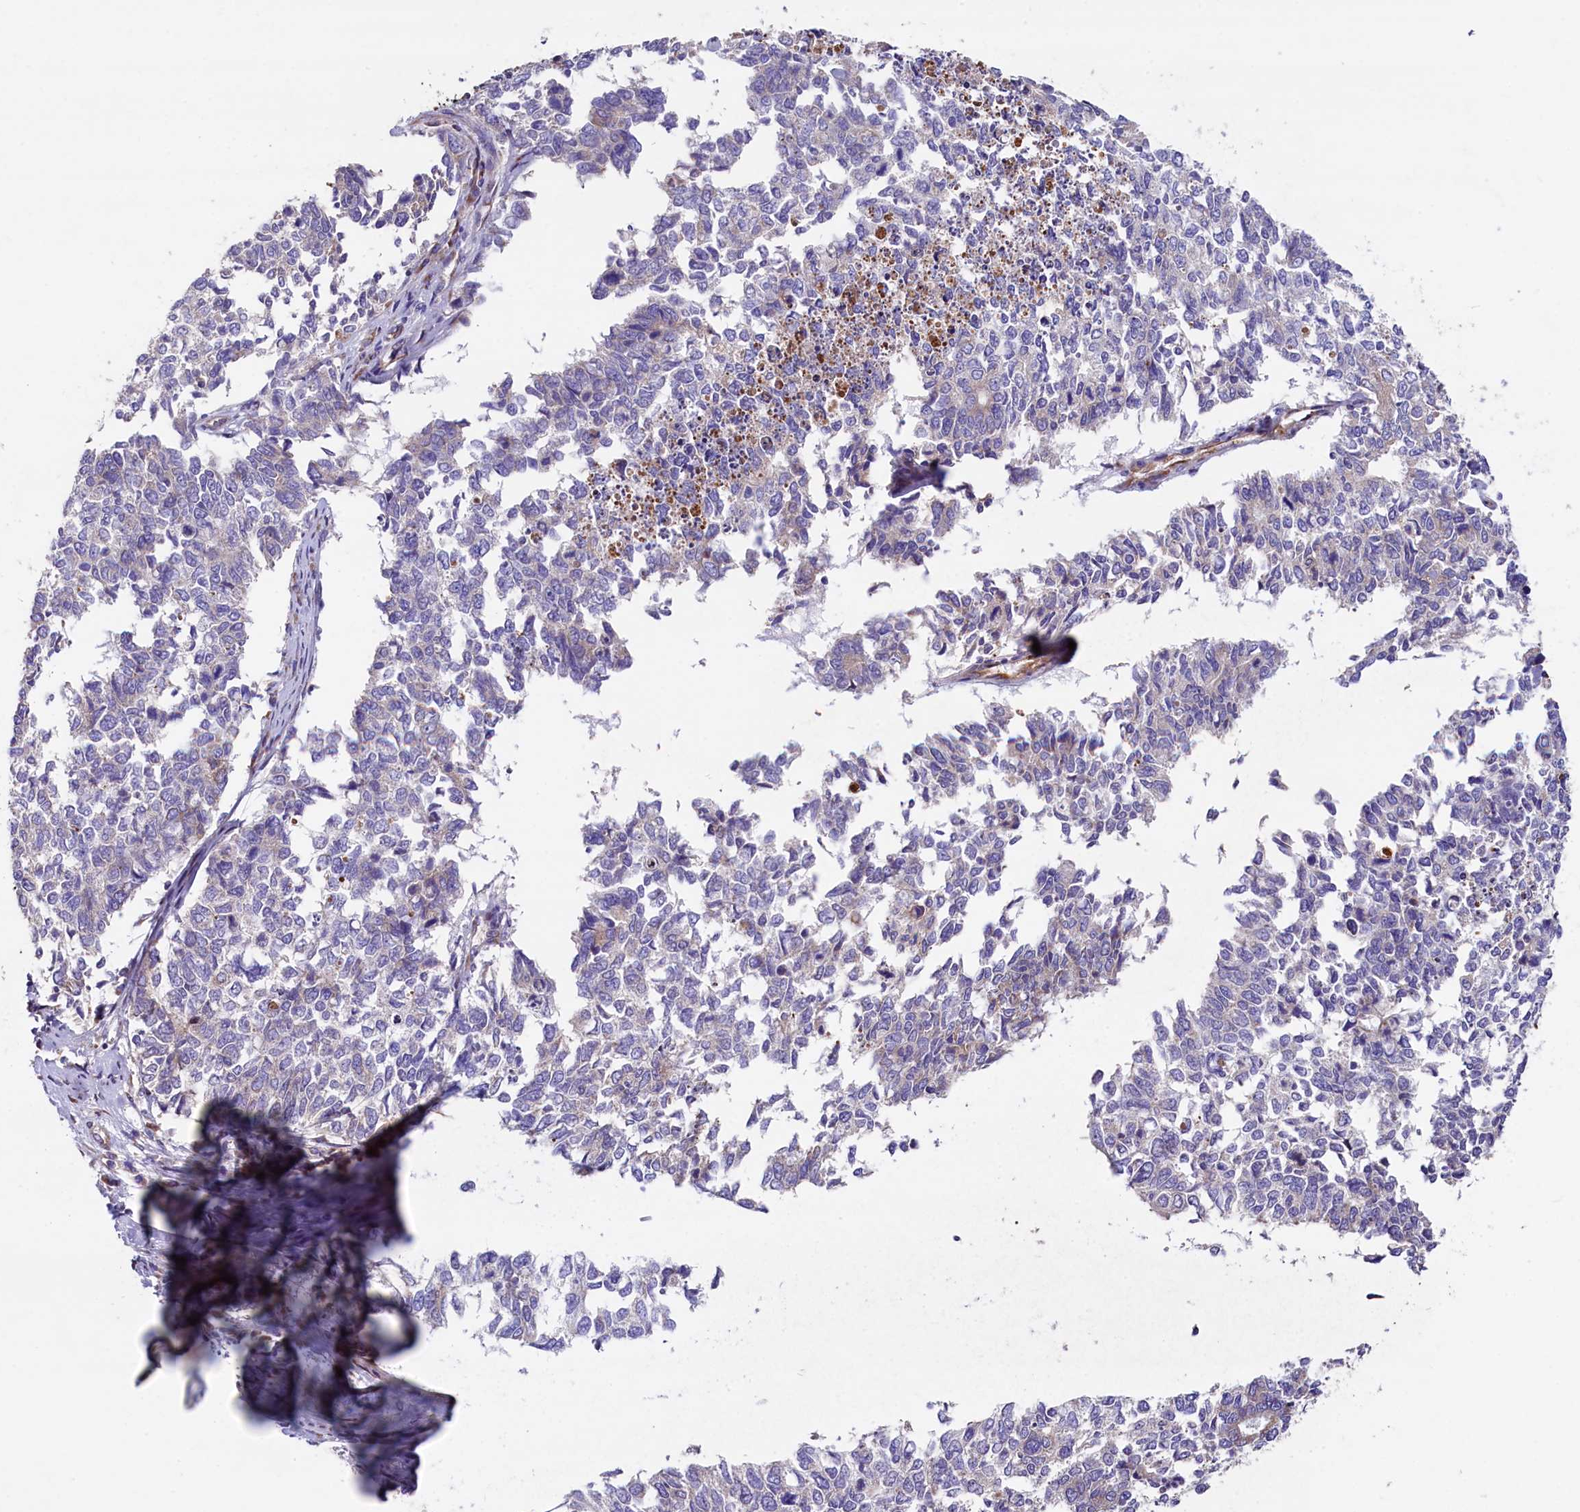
{"staining": {"intensity": "negative", "quantity": "none", "location": "none"}, "tissue": "cervical cancer", "cell_type": "Tumor cells", "image_type": "cancer", "snomed": [{"axis": "morphology", "description": "Squamous cell carcinoma, NOS"}, {"axis": "topography", "description": "Cervix"}], "caption": "This photomicrograph is of cervical cancer (squamous cell carcinoma) stained with immunohistochemistry to label a protein in brown with the nuclei are counter-stained blue. There is no staining in tumor cells. The staining is performed using DAB (3,3'-diaminobenzidine) brown chromogen with nuclei counter-stained in using hematoxylin.", "gene": "GPR108", "patient": {"sex": "female", "age": 63}}